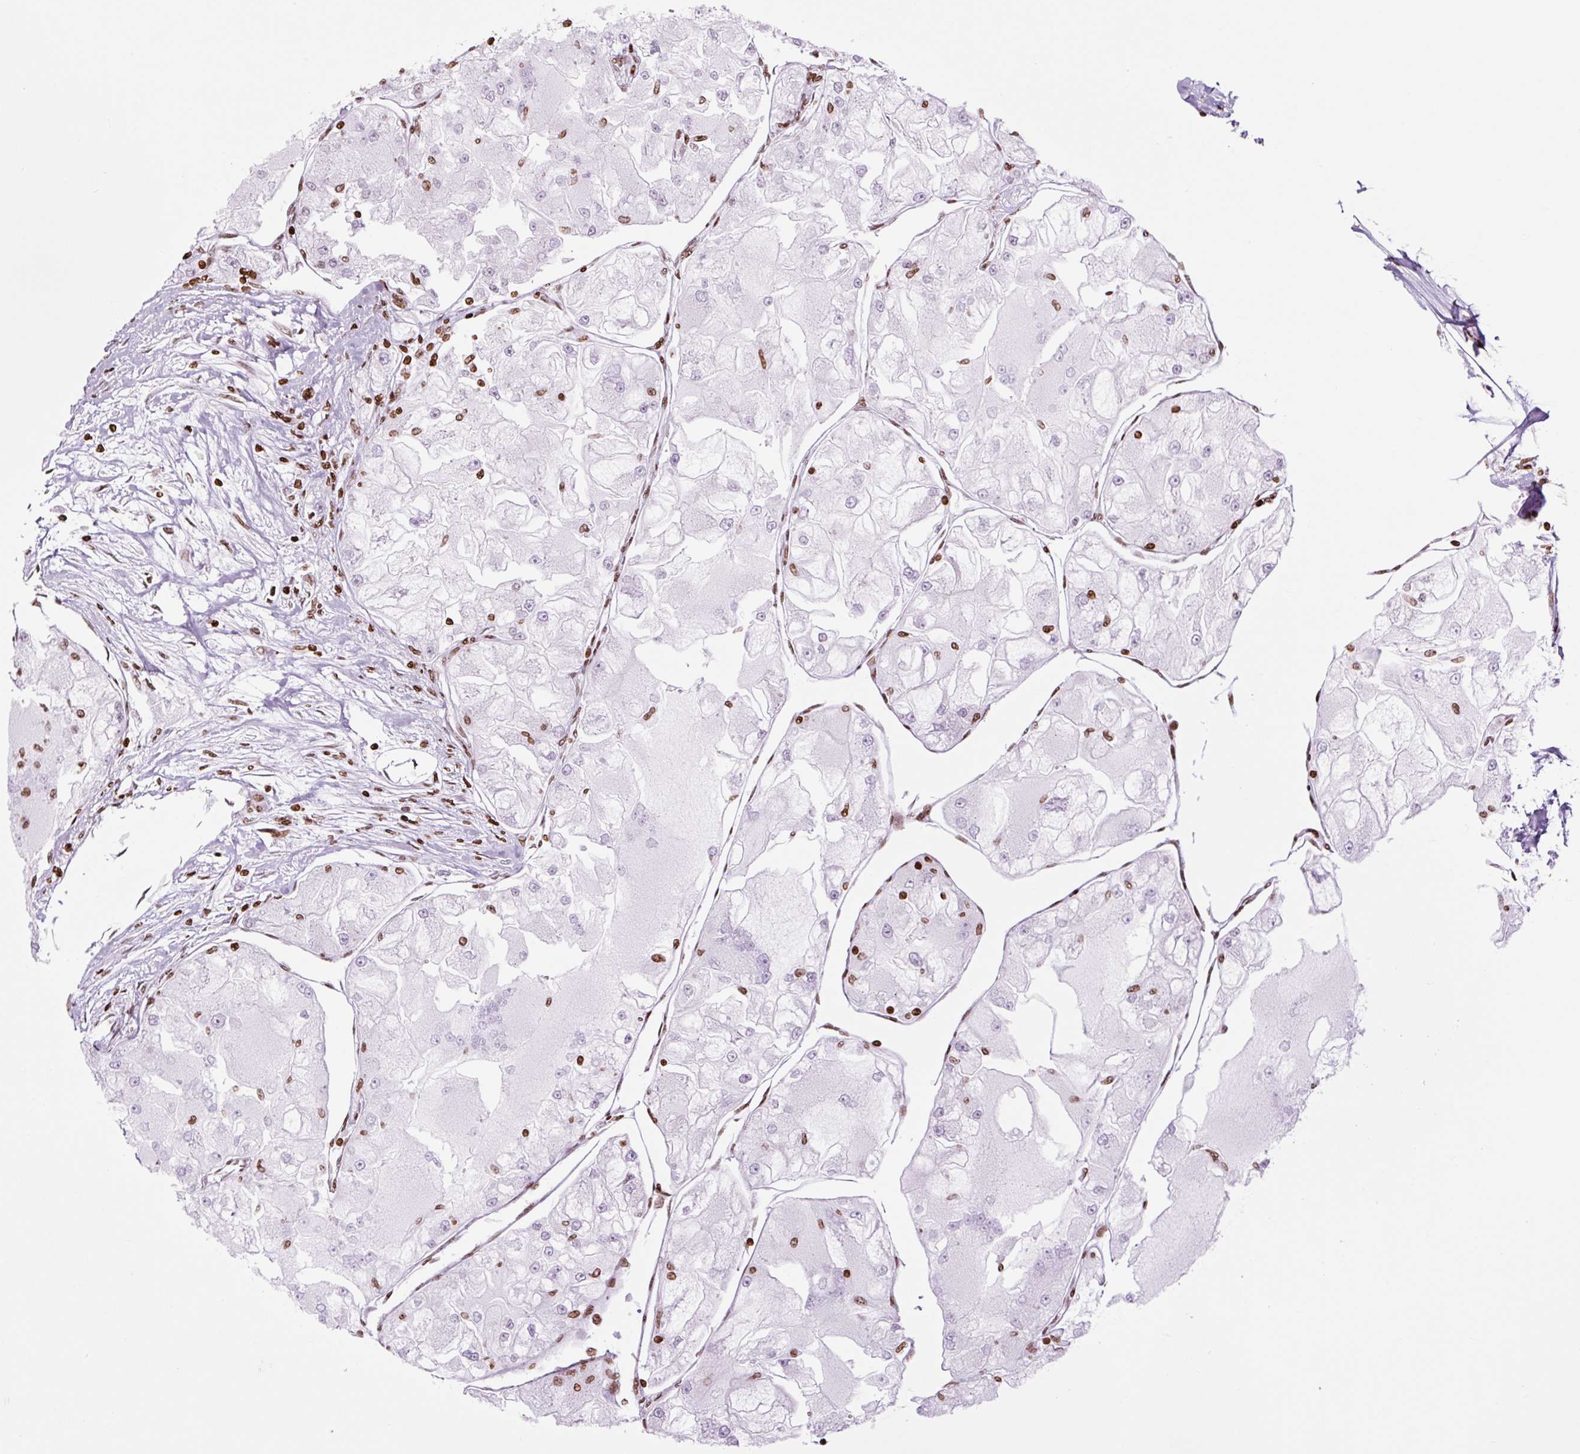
{"staining": {"intensity": "negative", "quantity": "none", "location": "none"}, "tissue": "renal cancer", "cell_type": "Tumor cells", "image_type": "cancer", "snomed": [{"axis": "morphology", "description": "Adenocarcinoma, NOS"}, {"axis": "topography", "description": "Kidney"}], "caption": "Renal cancer (adenocarcinoma) stained for a protein using immunohistochemistry displays no expression tumor cells.", "gene": "H1-3", "patient": {"sex": "female", "age": 72}}